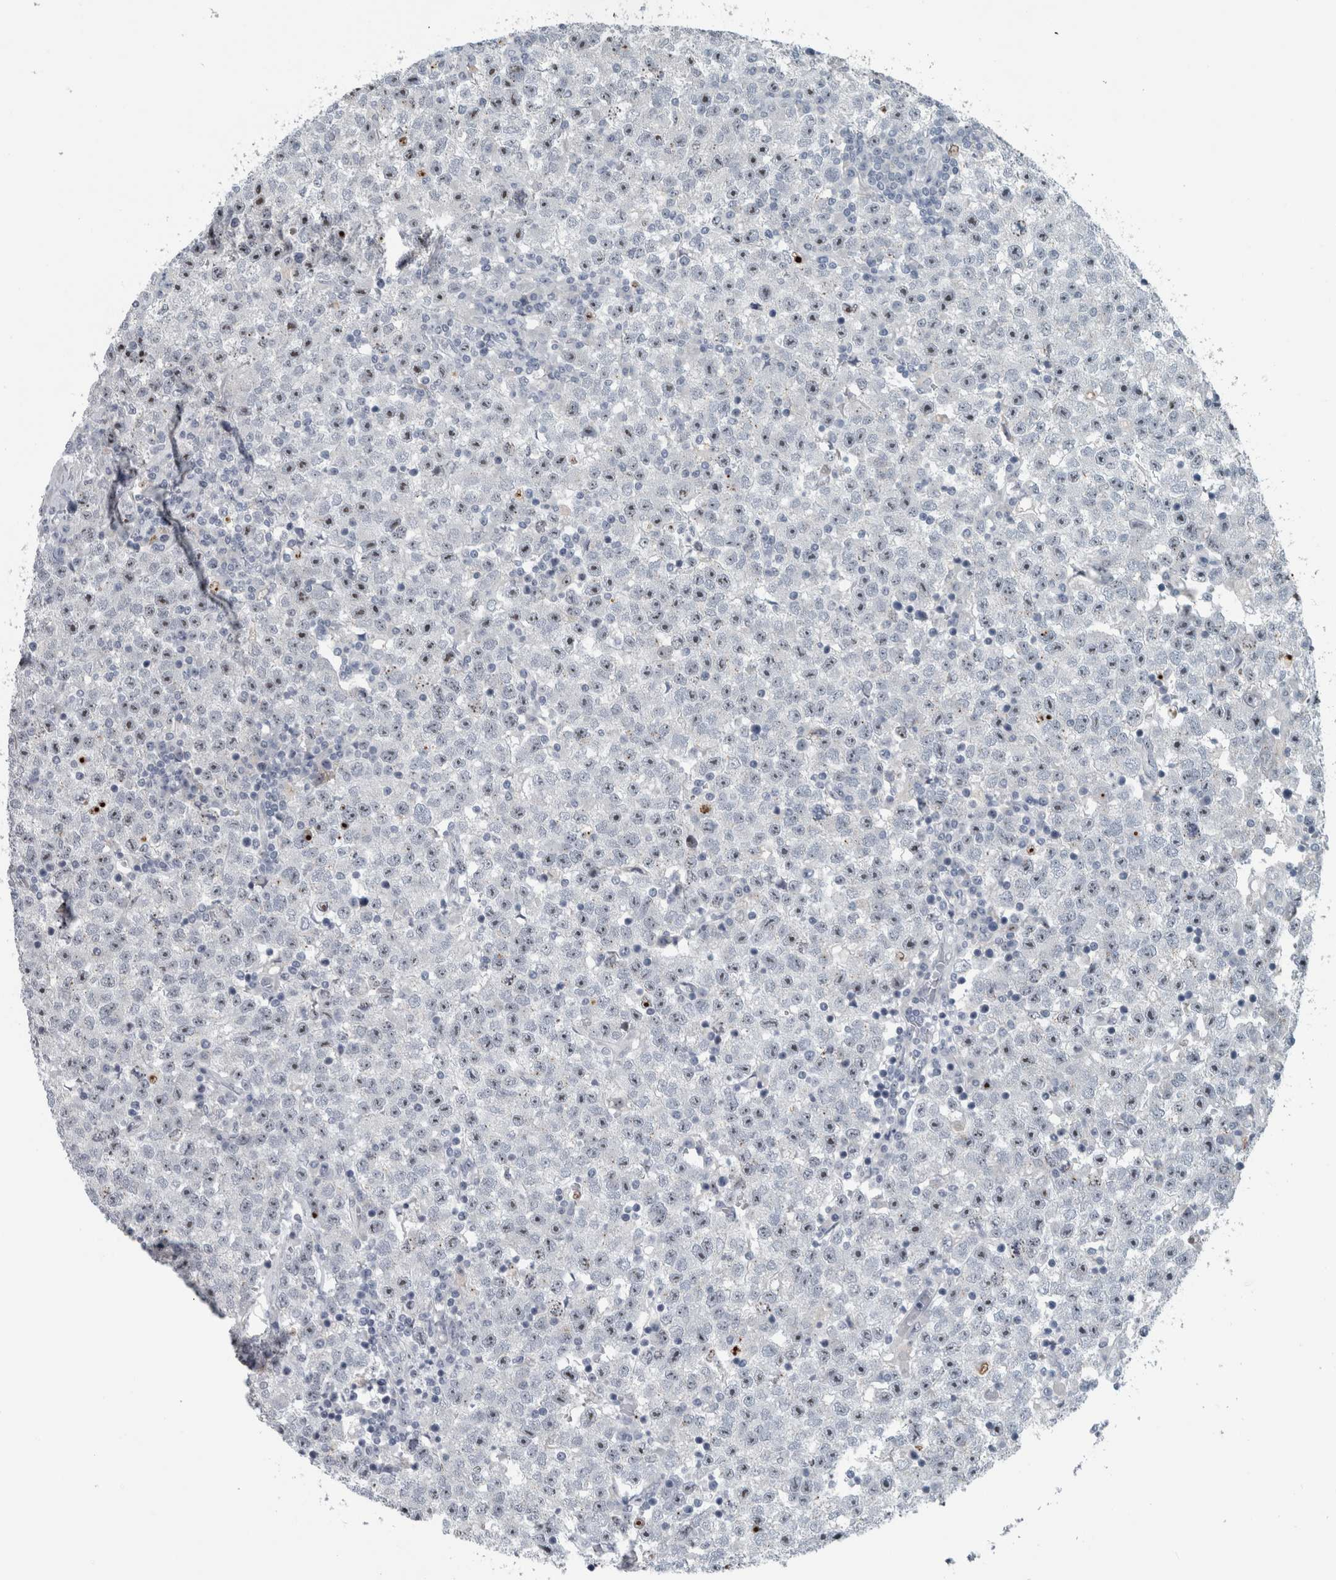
{"staining": {"intensity": "weak", "quantity": "<25%", "location": "nuclear"}, "tissue": "testis cancer", "cell_type": "Tumor cells", "image_type": "cancer", "snomed": [{"axis": "morphology", "description": "Seminoma, NOS"}, {"axis": "topography", "description": "Testis"}], "caption": "Immunohistochemistry (IHC) image of neoplastic tissue: human testis seminoma stained with DAB shows no significant protein staining in tumor cells.", "gene": "UTP6", "patient": {"sex": "male", "age": 22}}